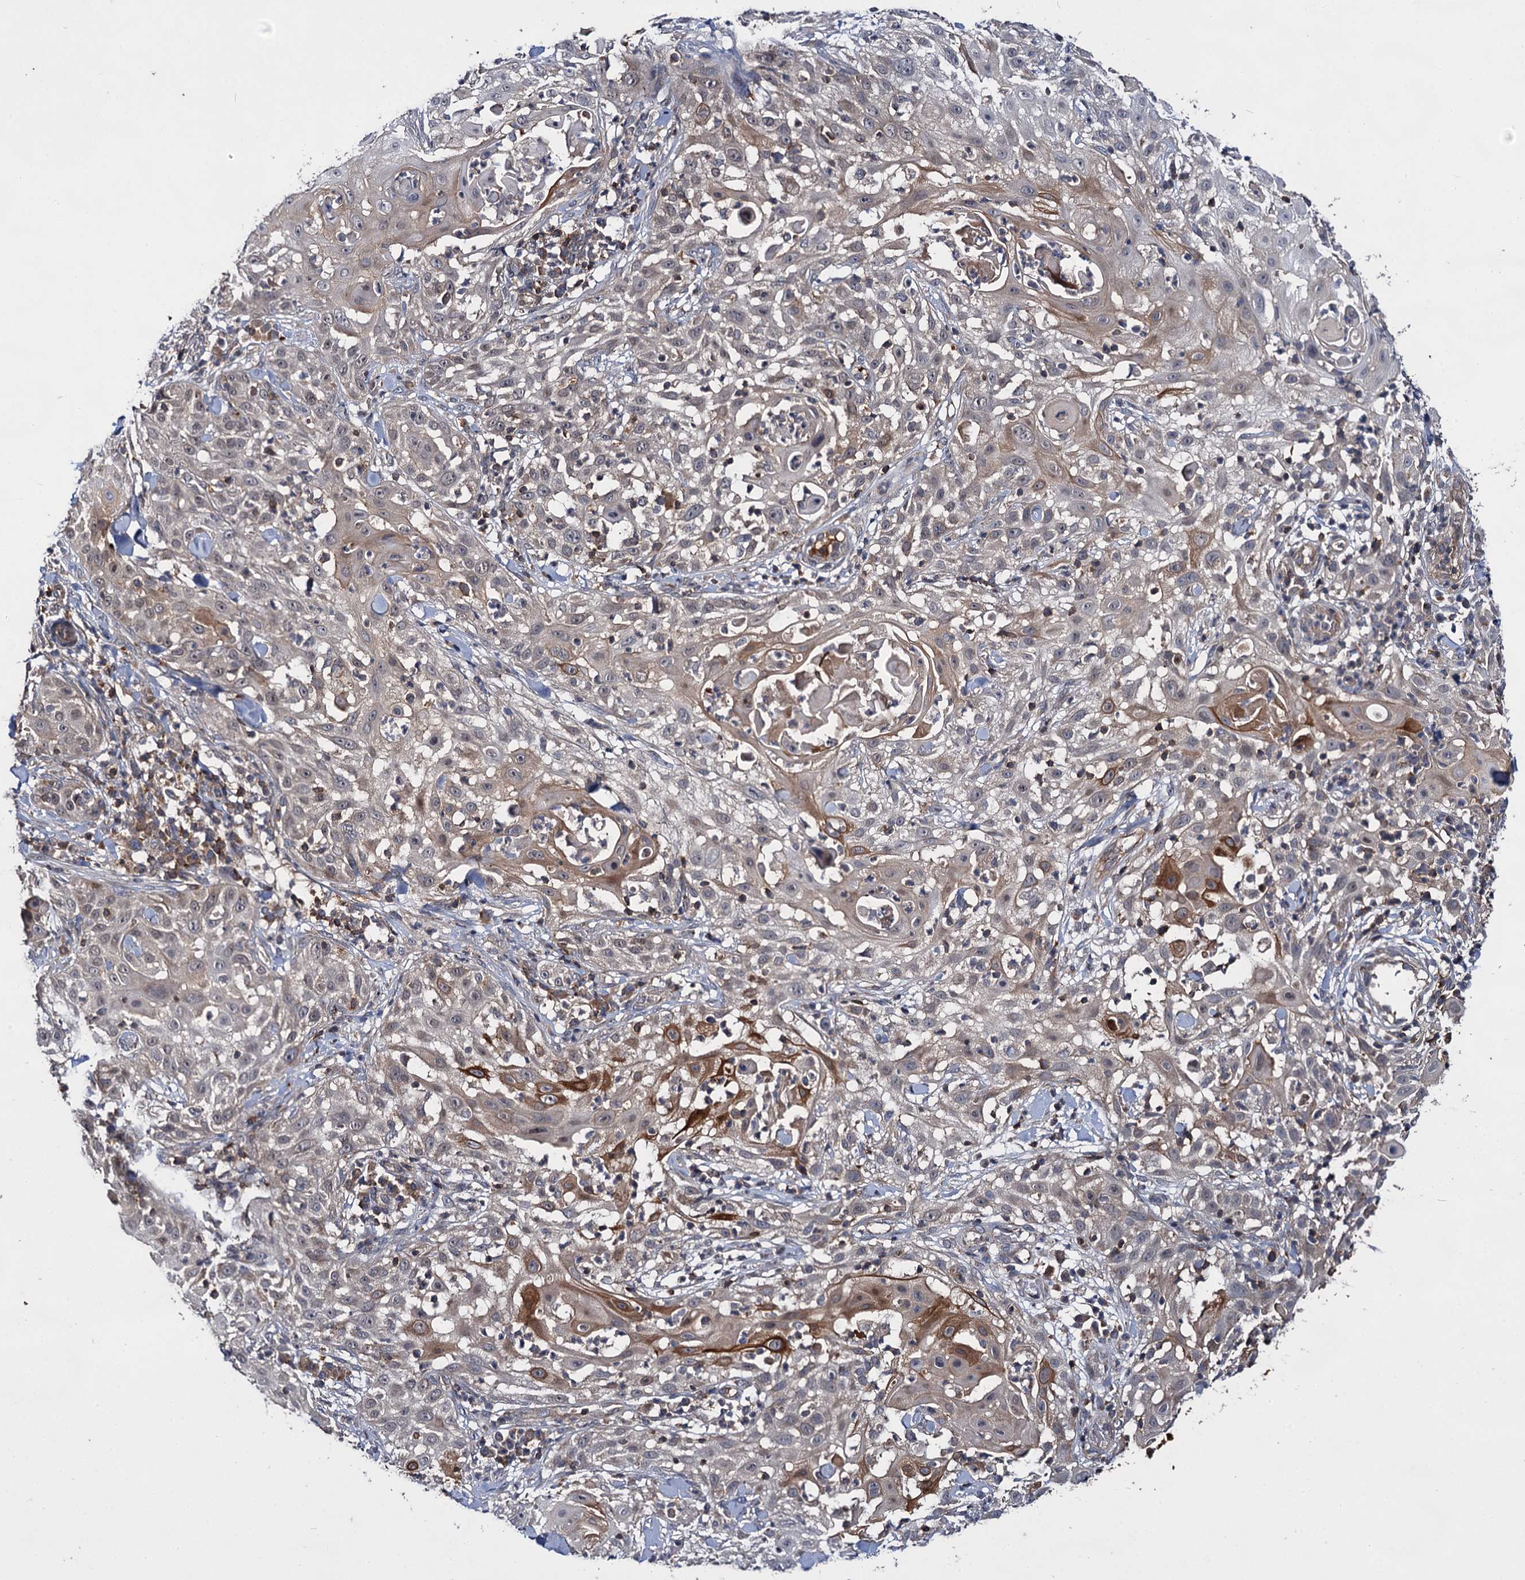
{"staining": {"intensity": "moderate", "quantity": "<25%", "location": "cytoplasmic/membranous"}, "tissue": "skin cancer", "cell_type": "Tumor cells", "image_type": "cancer", "snomed": [{"axis": "morphology", "description": "Squamous cell carcinoma, NOS"}, {"axis": "topography", "description": "Skin"}], "caption": "This is an image of immunohistochemistry staining of squamous cell carcinoma (skin), which shows moderate positivity in the cytoplasmic/membranous of tumor cells.", "gene": "ABLIM1", "patient": {"sex": "female", "age": 44}}